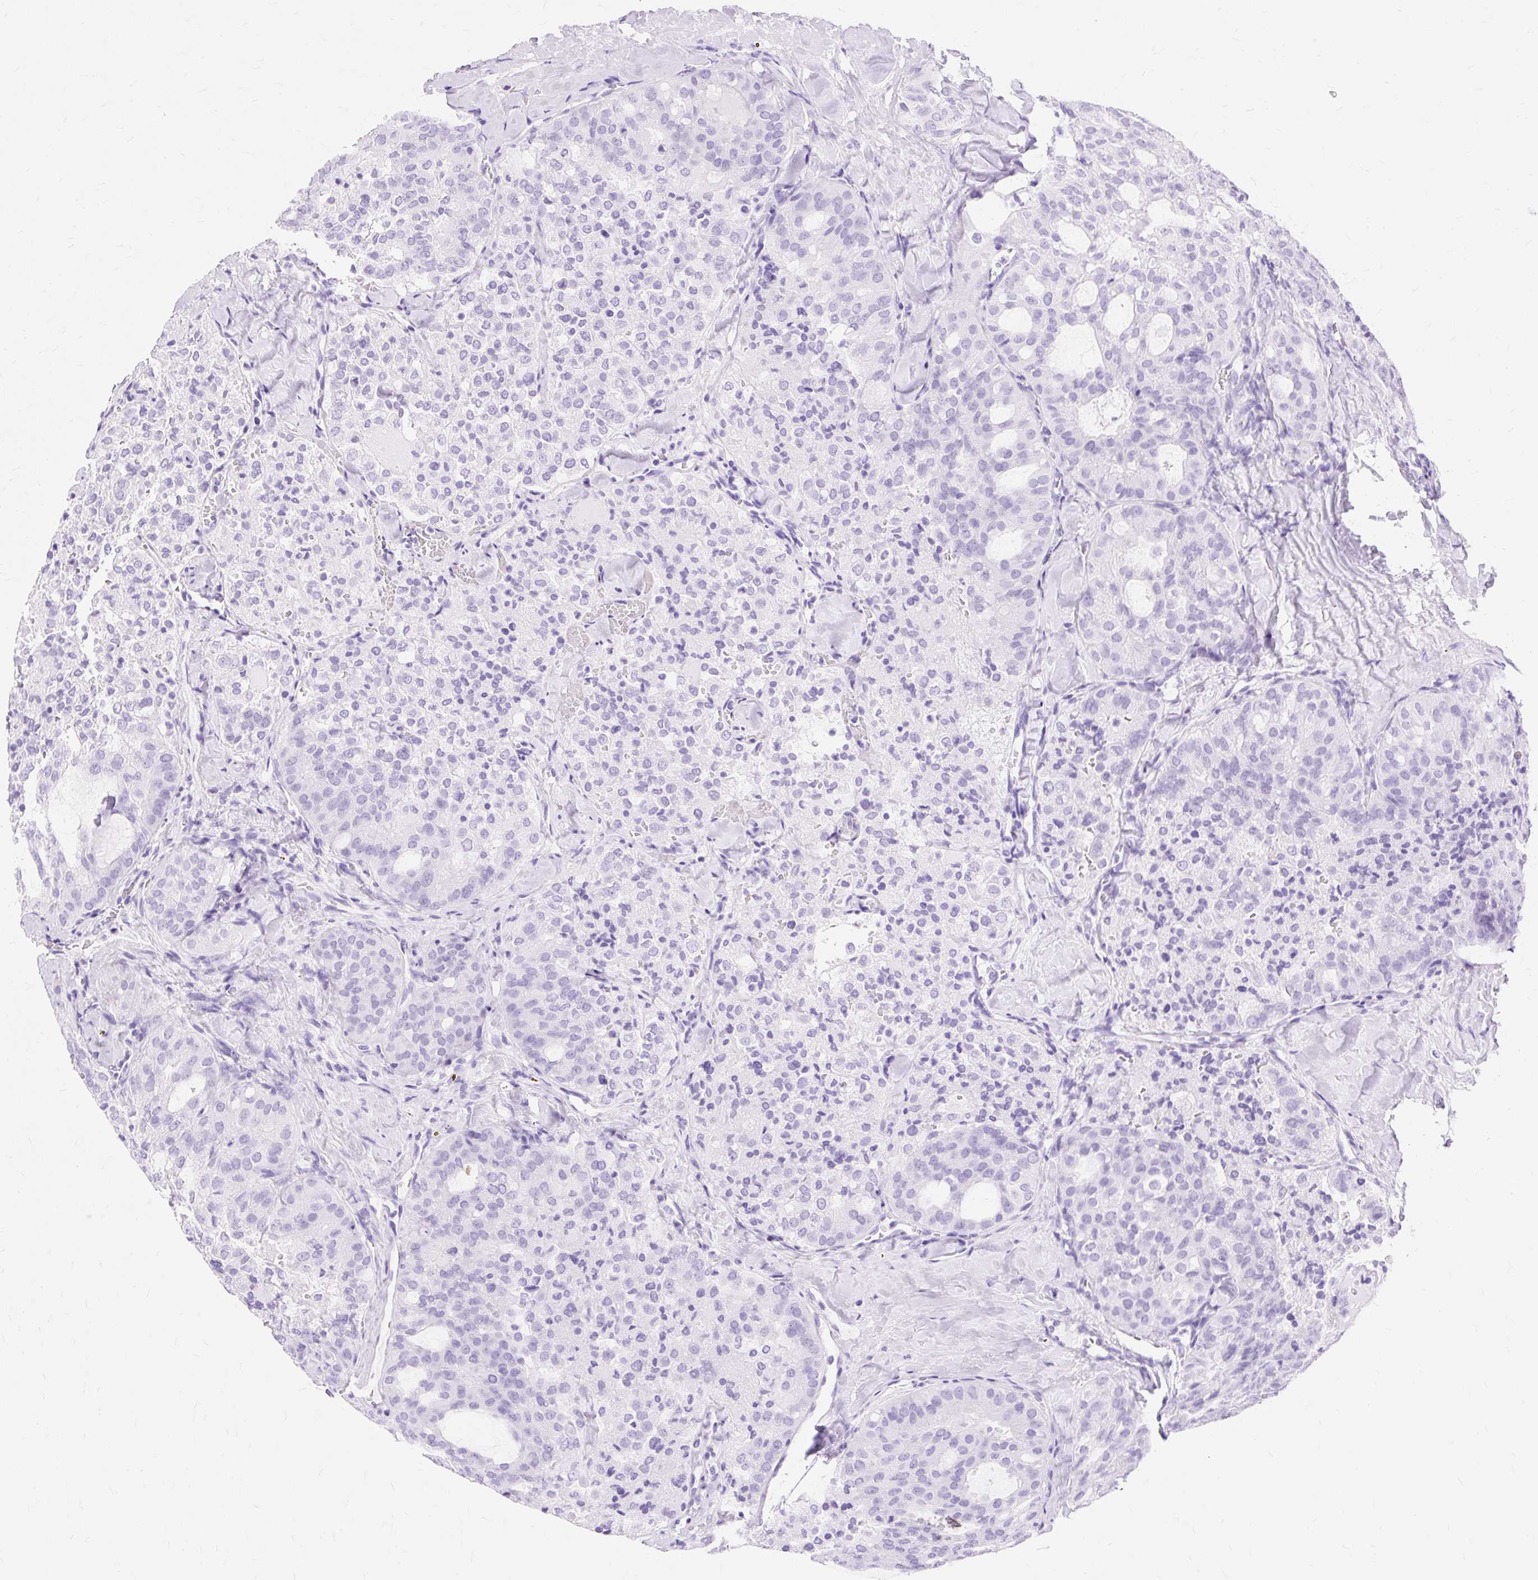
{"staining": {"intensity": "negative", "quantity": "none", "location": "none"}, "tissue": "thyroid cancer", "cell_type": "Tumor cells", "image_type": "cancer", "snomed": [{"axis": "morphology", "description": "Follicular adenoma carcinoma, NOS"}, {"axis": "topography", "description": "Thyroid gland"}], "caption": "DAB immunohistochemical staining of human thyroid follicular adenoma carcinoma demonstrates no significant positivity in tumor cells.", "gene": "MBP", "patient": {"sex": "male", "age": 75}}